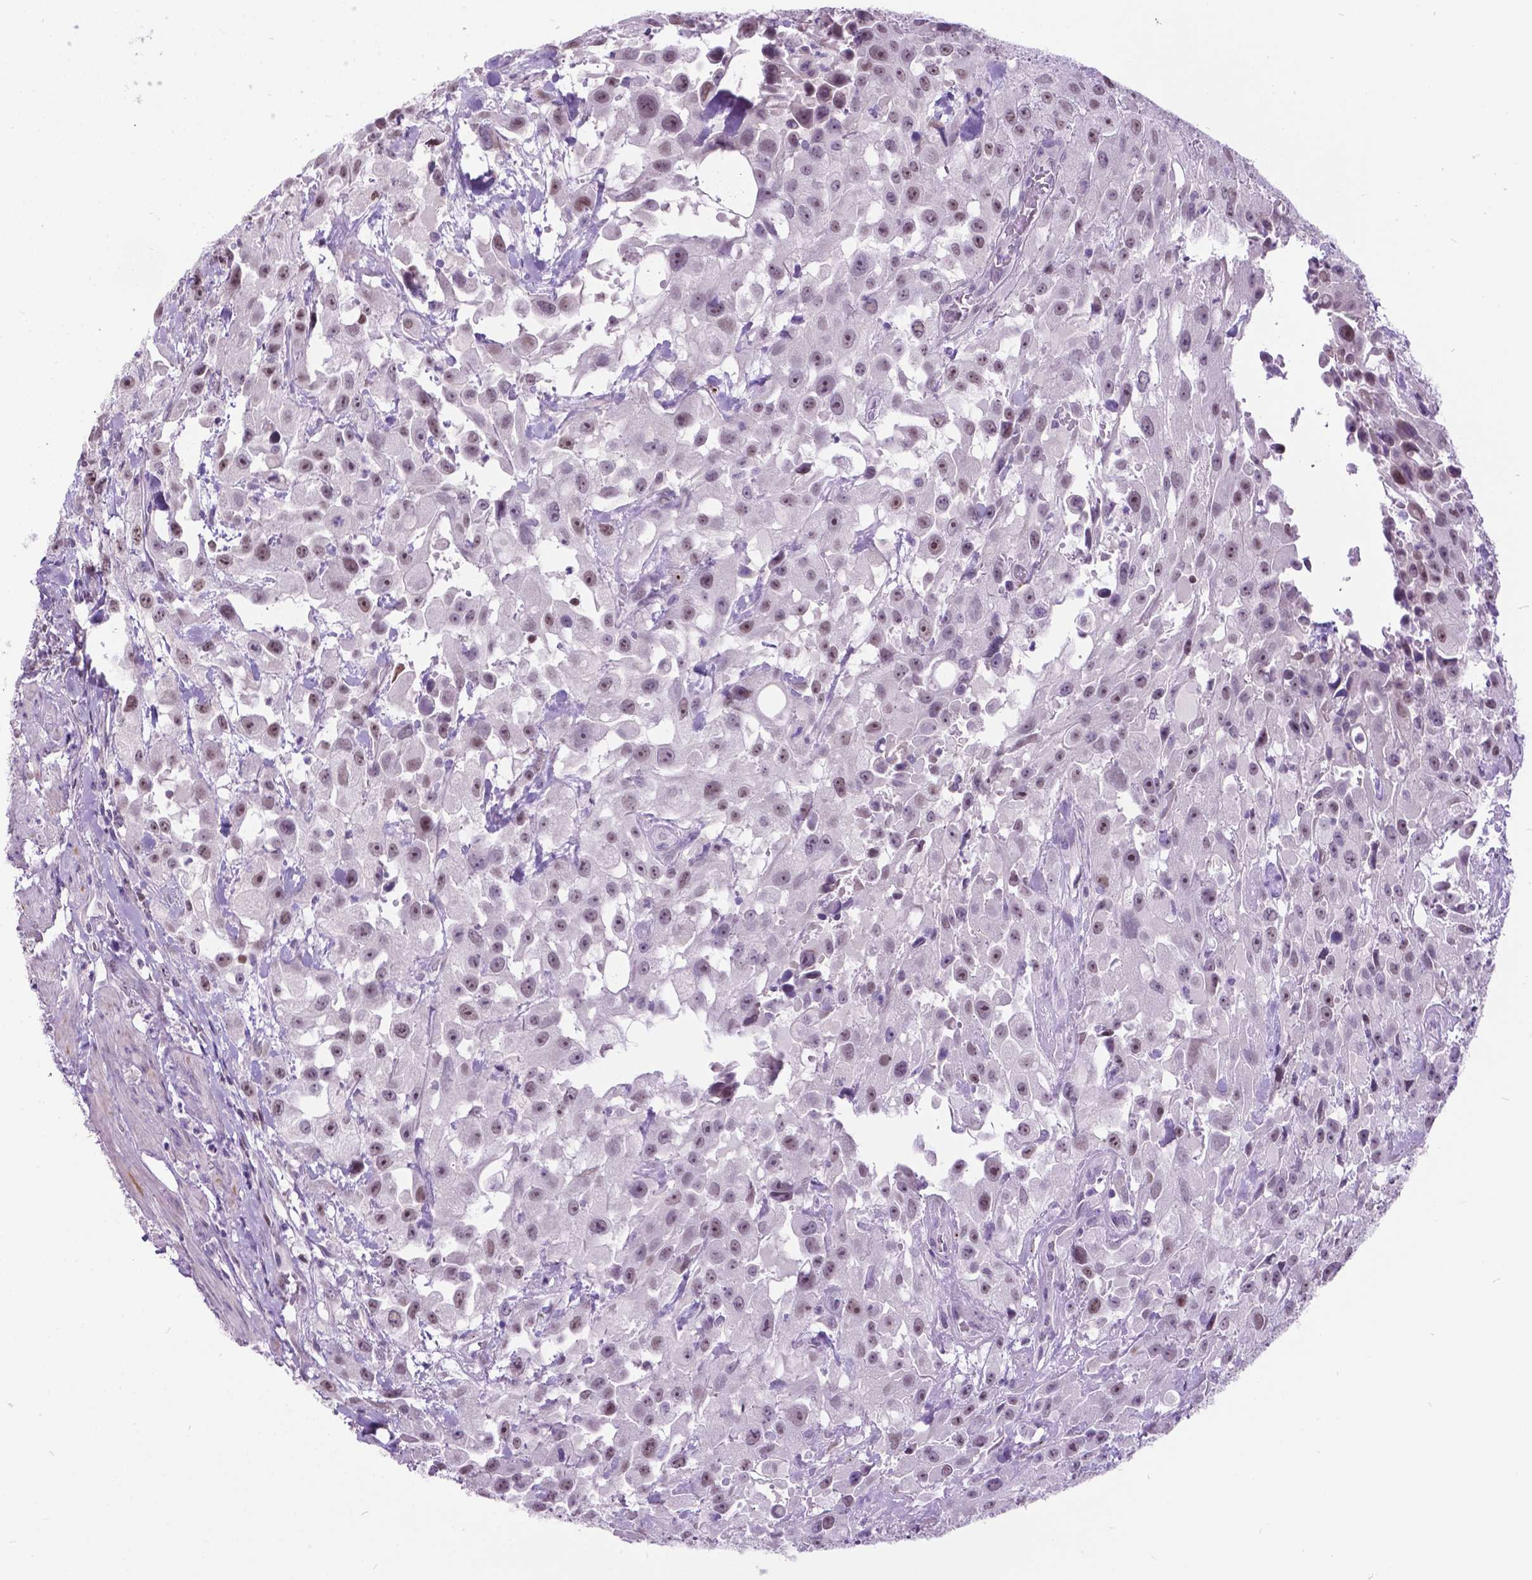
{"staining": {"intensity": "weak", "quantity": "25%-75%", "location": "nuclear"}, "tissue": "urothelial cancer", "cell_type": "Tumor cells", "image_type": "cancer", "snomed": [{"axis": "morphology", "description": "Urothelial carcinoma, High grade"}, {"axis": "topography", "description": "Urinary bladder"}], "caption": "The immunohistochemical stain shows weak nuclear staining in tumor cells of urothelial cancer tissue. The protein of interest is stained brown, and the nuclei are stained in blue (DAB (3,3'-diaminobenzidine) IHC with brightfield microscopy, high magnification).", "gene": "DPF3", "patient": {"sex": "male", "age": 79}}